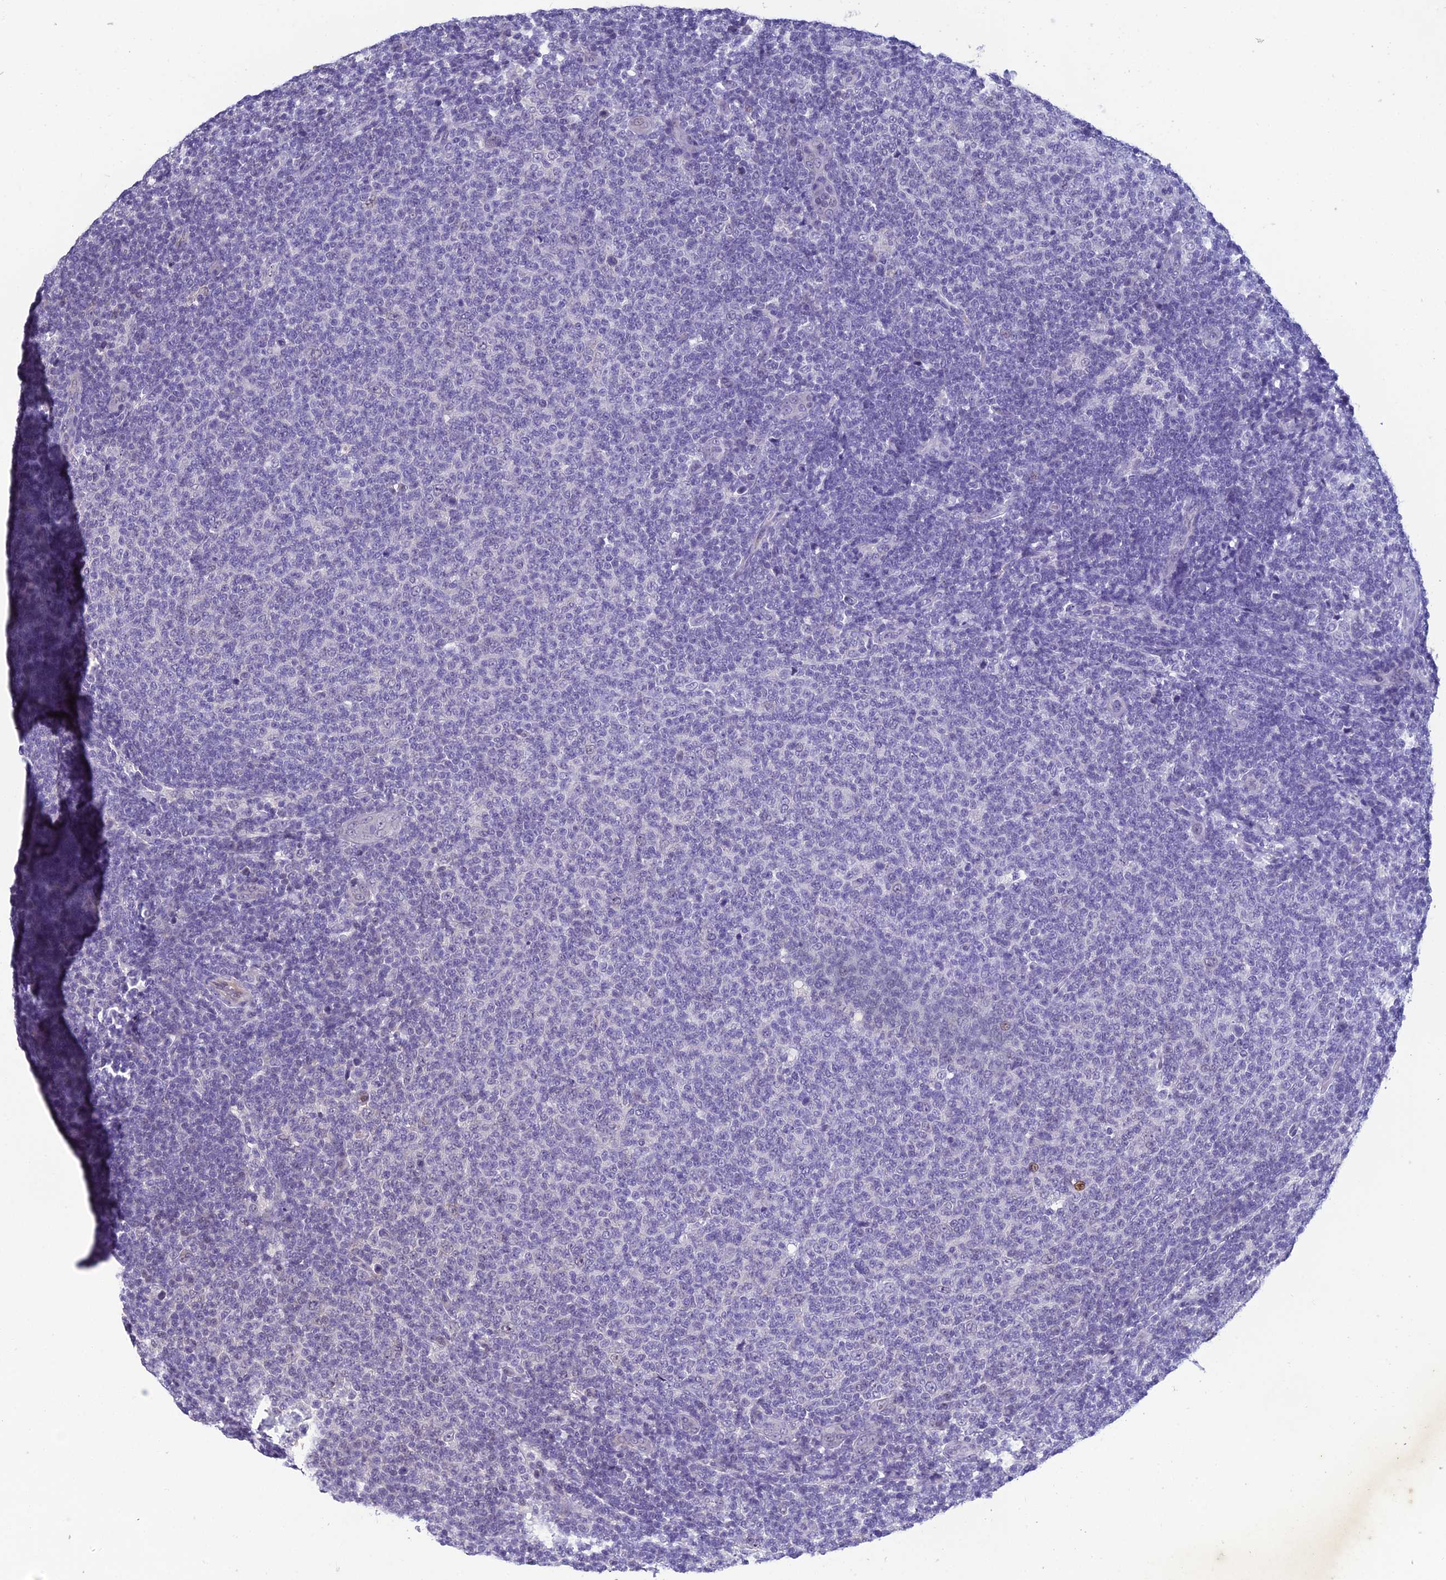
{"staining": {"intensity": "negative", "quantity": "none", "location": "none"}, "tissue": "lymphoma", "cell_type": "Tumor cells", "image_type": "cancer", "snomed": [{"axis": "morphology", "description": "Malignant lymphoma, non-Hodgkin's type, Low grade"}, {"axis": "topography", "description": "Lymph node"}], "caption": "High power microscopy micrograph of an IHC image of low-grade malignant lymphoma, non-Hodgkin's type, revealing no significant expression in tumor cells.", "gene": "GRWD1", "patient": {"sex": "male", "age": 66}}